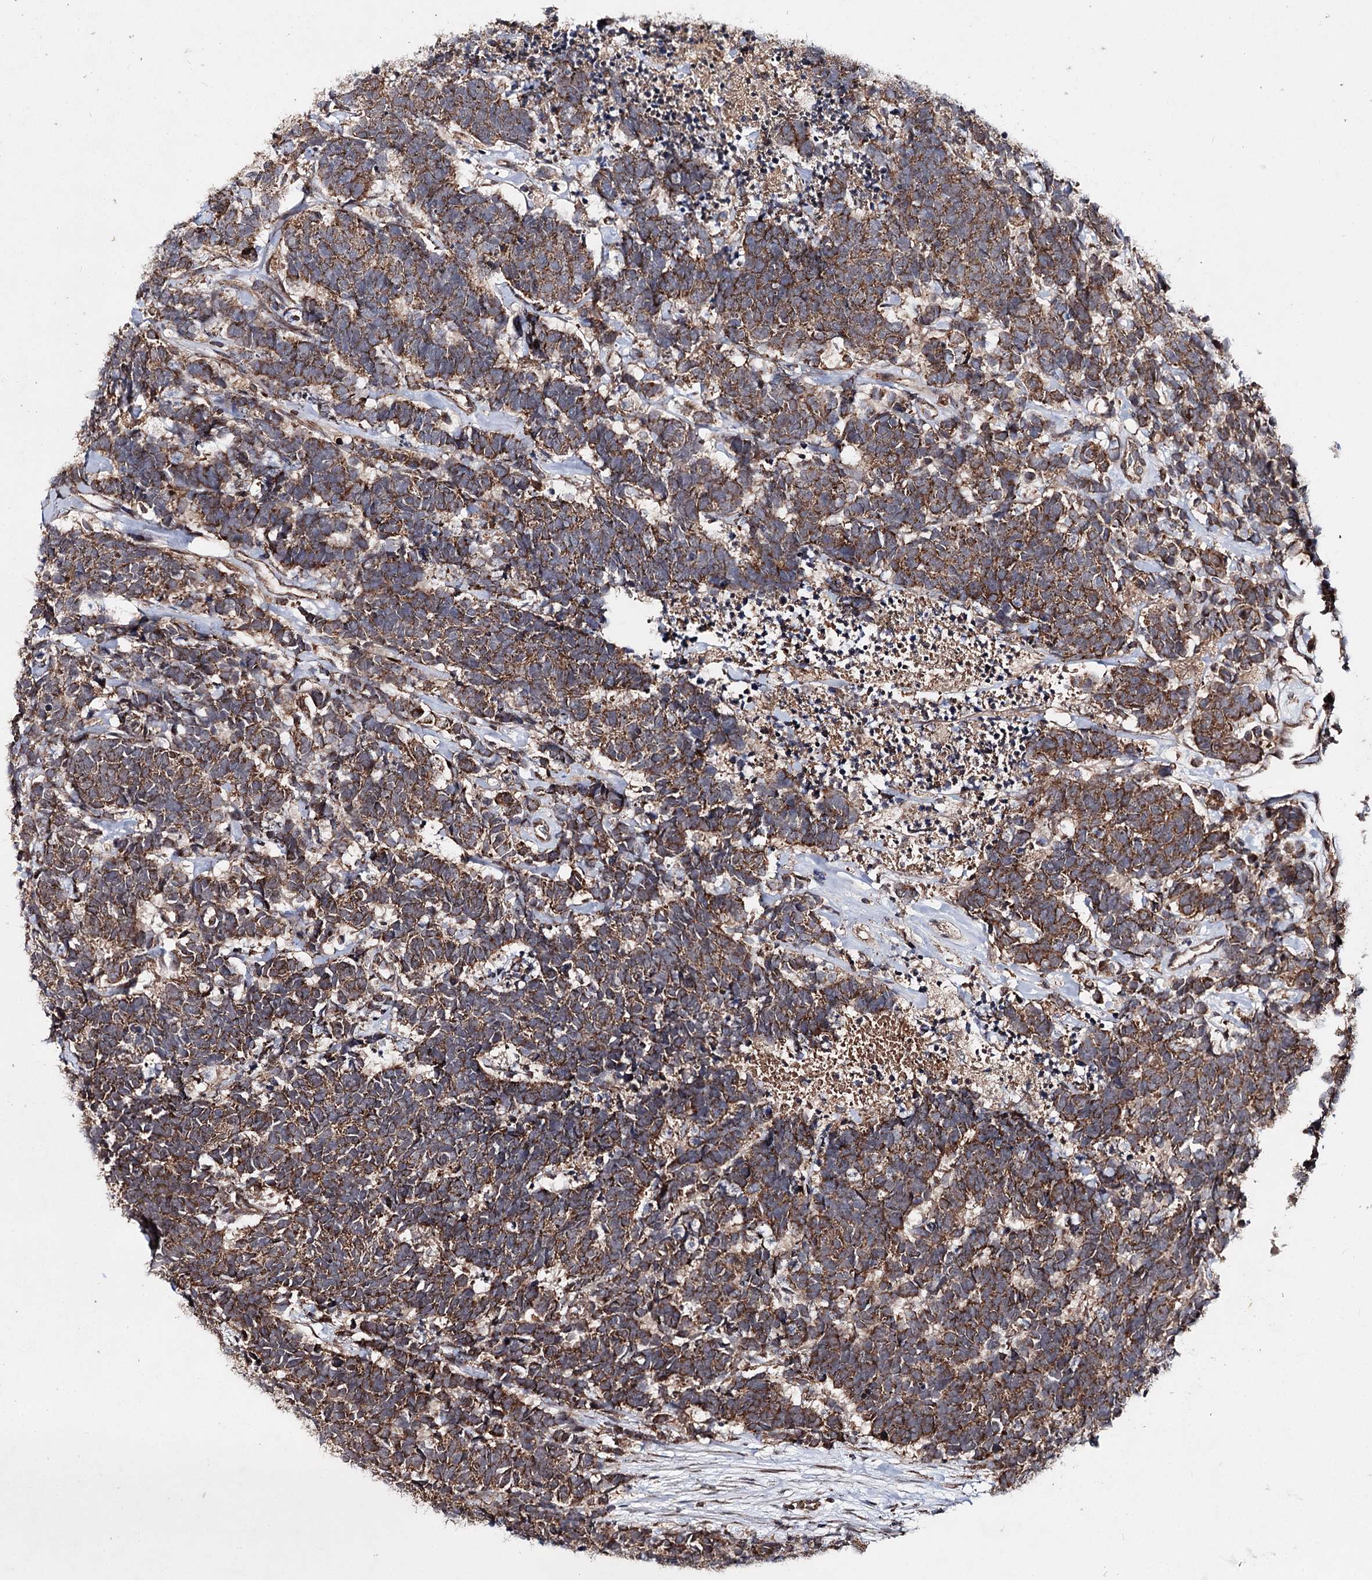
{"staining": {"intensity": "moderate", "quantity": ">75%", "location": "cytoplasmic/membranous"}, "tissue": "carcinoid", "cell_type": "Tumor cells", "image_type": "cancer", "snomed": [{"axis": "morphology", "description": "Carcinoma, NOS"}, {"axis": "morphology", "description": "Carcinoid, malignant, NOS"}, {"axis": "topography", "description": "Urinary bladder"}], "caption": "Moderate cytoplasmic/membranous expression is present in approximately >75% of tumor cells in carcinoid (malignant).", "gene": "MINDY3", "patient": {"sex": "male", "age": 57}}